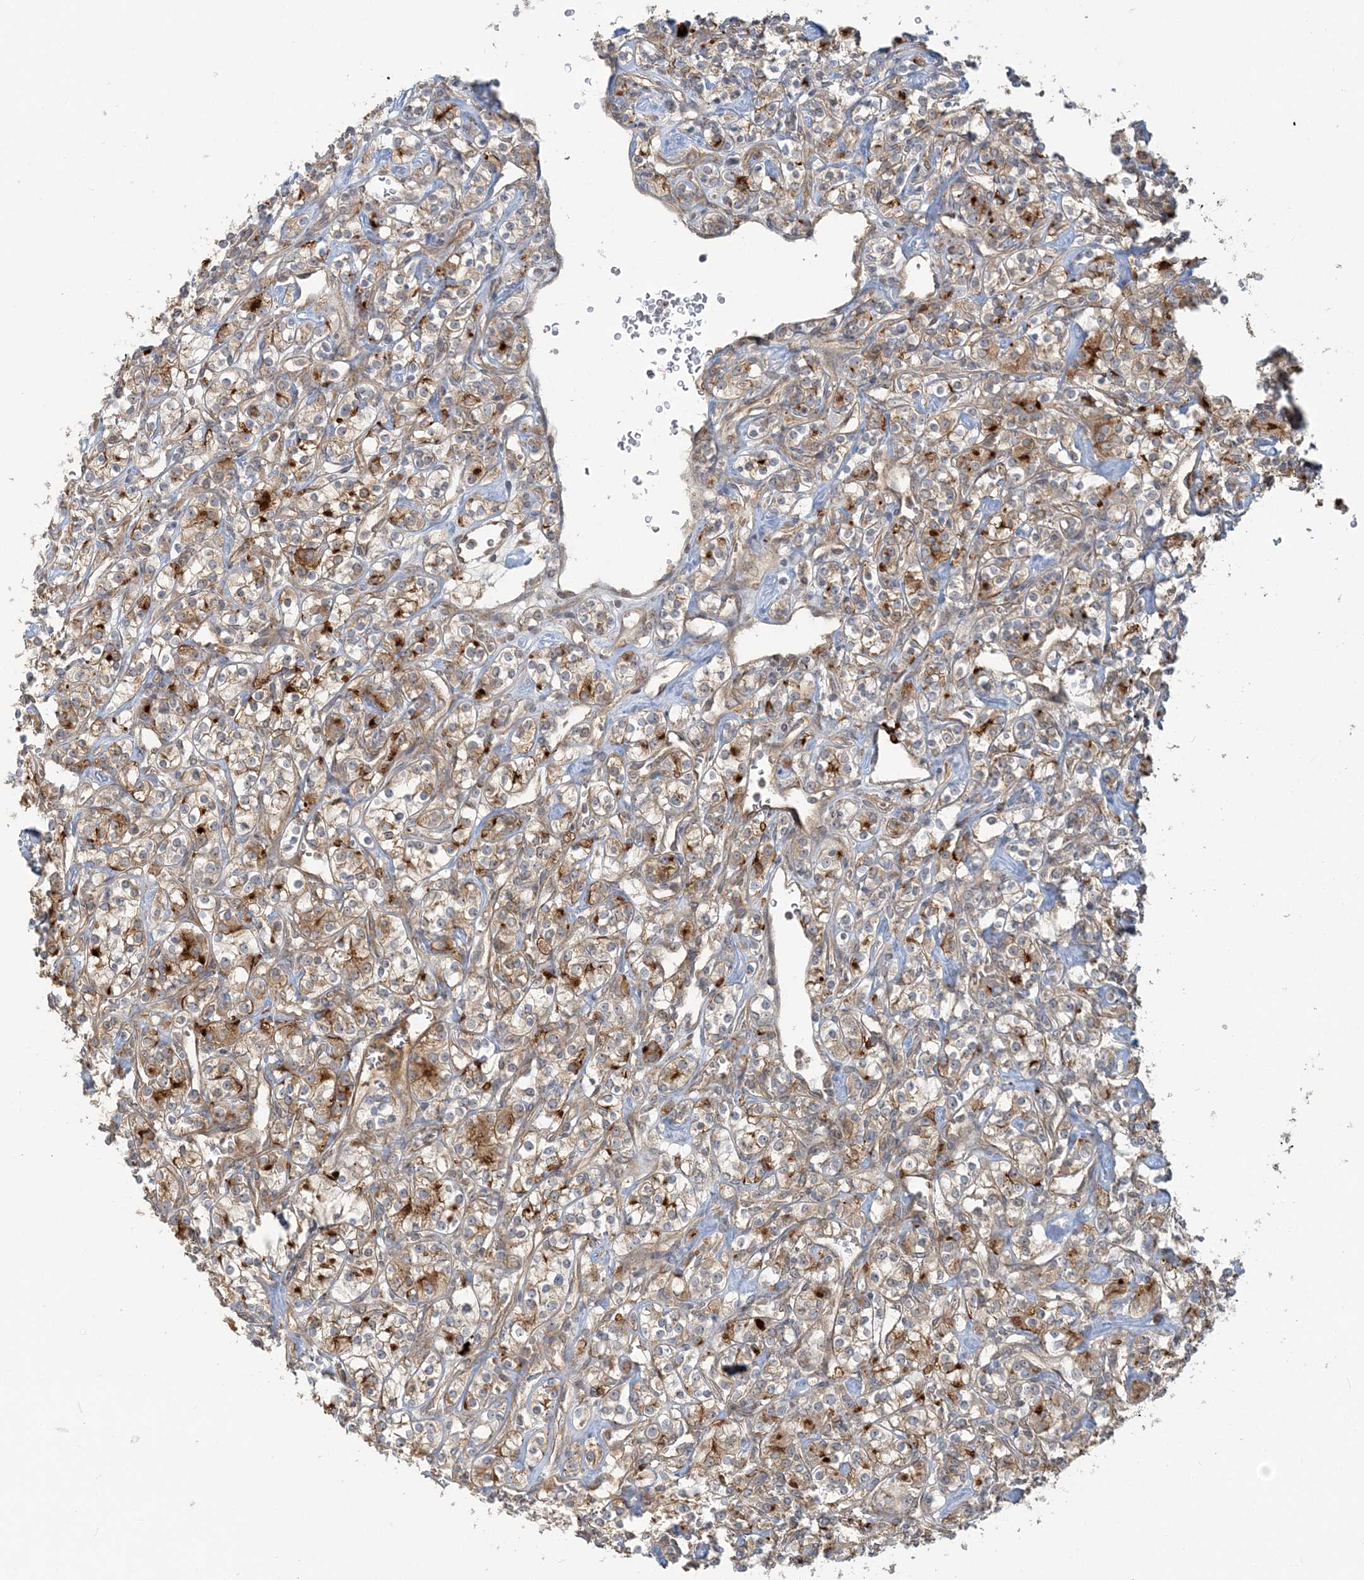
{"staining": {"intensity": "moderate", "quantity": ">75%", "location": "cytoplasmic/membranous"}, "tissue": "renal cancer", "cell_type": "Tumor cells", "image_type": "cancer", "snomed": [{"axis": "morphology", "description": "Adenocarcinoma, NOS"}, {"axis": "topography", "description": "Kidney"}], "caption": "Immunohistochemical staining of renal adenocarcinoma demonstrates medium levels of moderate cytoplasmic/membranous protein expression in about >75% of tumor cells. The staining is performed using DAB (3,3'-diaminobenzidine) brown chromogen to label protein expression. The nuclei are counter-stained blue using hematoxylin.", "gene": "STIM2", "patient": {"sex": "male", "age": 77}}